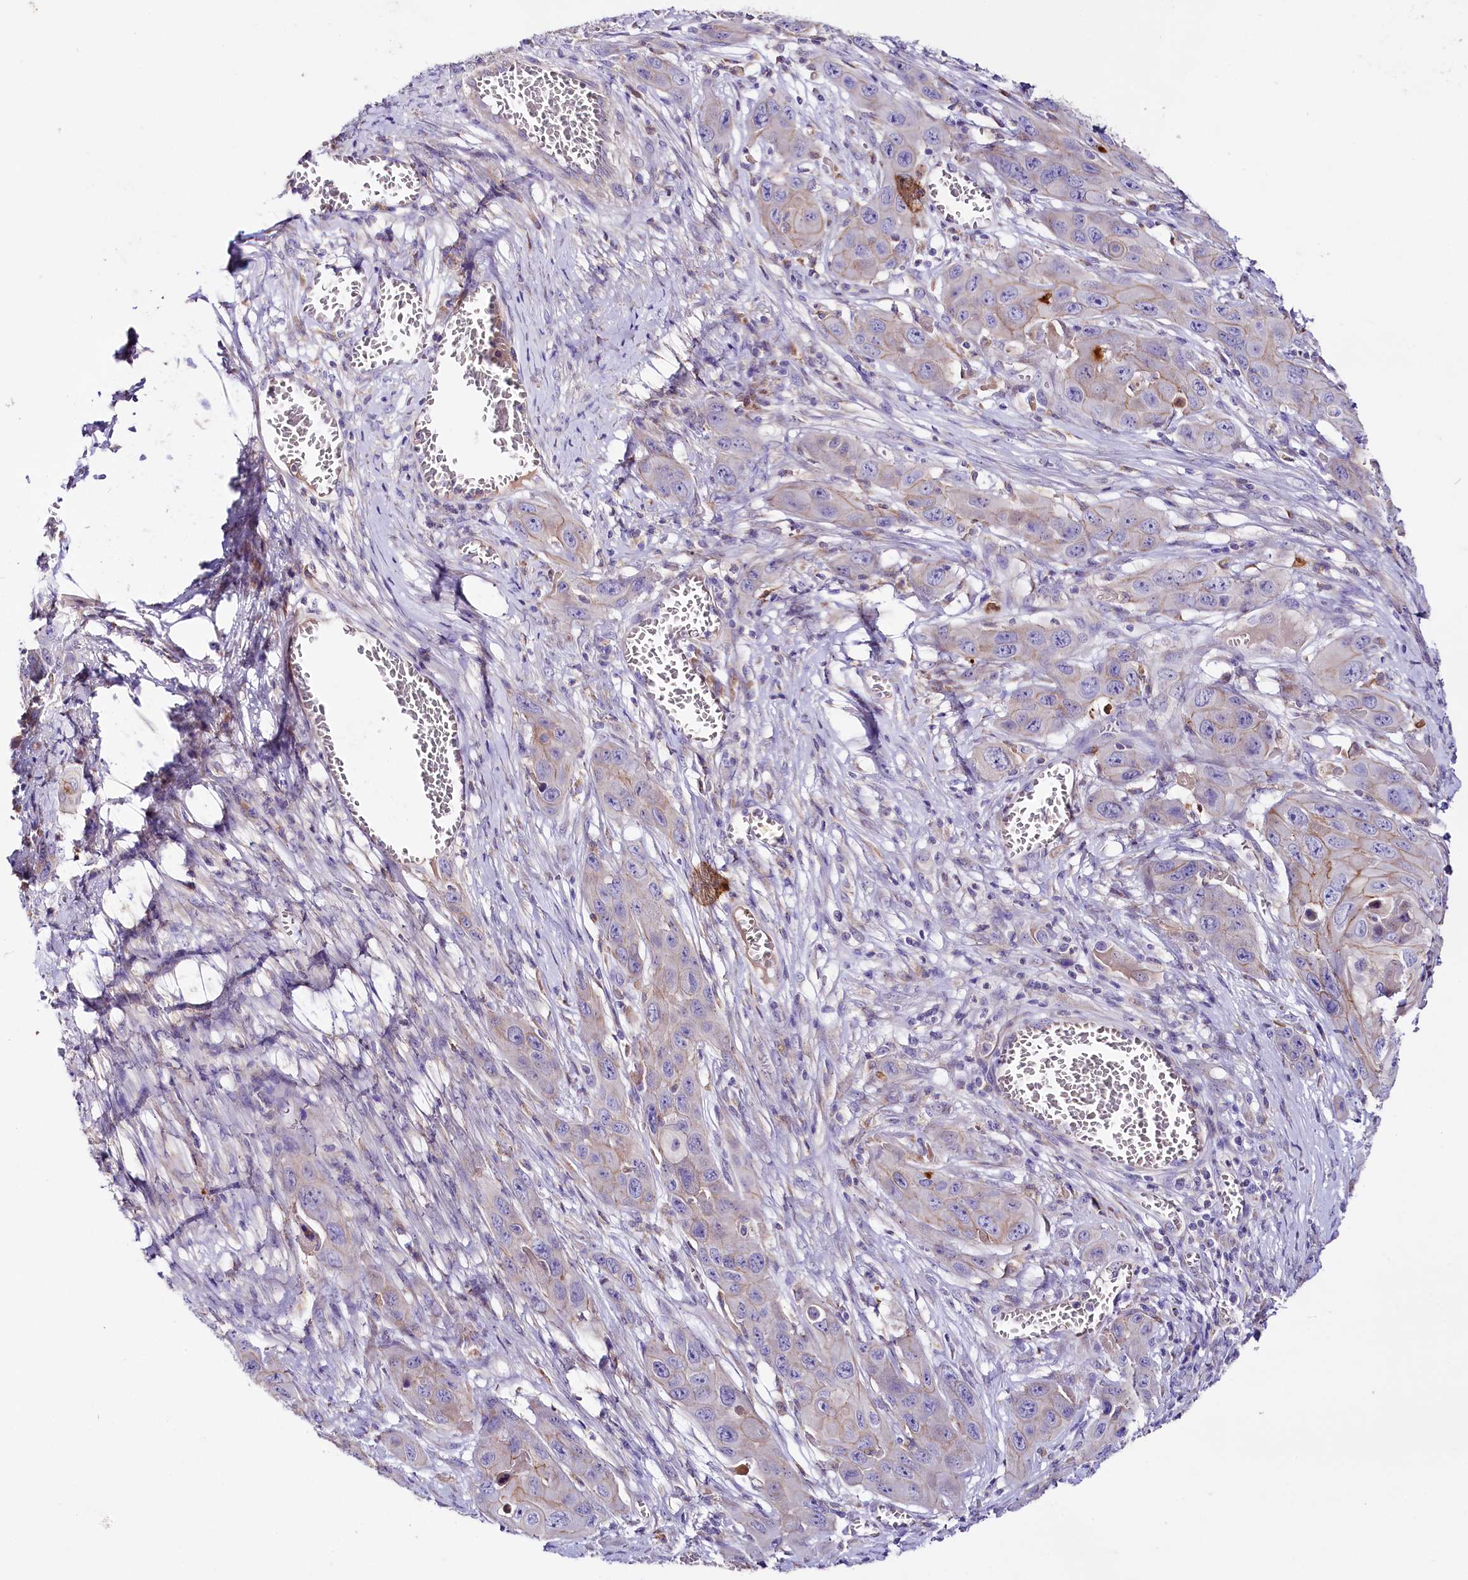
{"staining": {"intensity": "moderate", "quantity": "<25%", "location": "cytoplasmic/membranous"}, "tissue": "skin cancer", "cell_type": "Tumor cells", "image_type": "cancer", "snomed": [{"axis": "morphology", "description": "Squamous cell carcinoma, NOS"}, {"axis": "topography", "description": "Skin"}], "caption": "A brown stain highlights moderate cytoplasmic/membranous staining of a protein in human skin cancer (squamous cell carcinoma) tumor cells.", "gene": "SACM1L", "patient": {"sex": "male", "age": 55}}